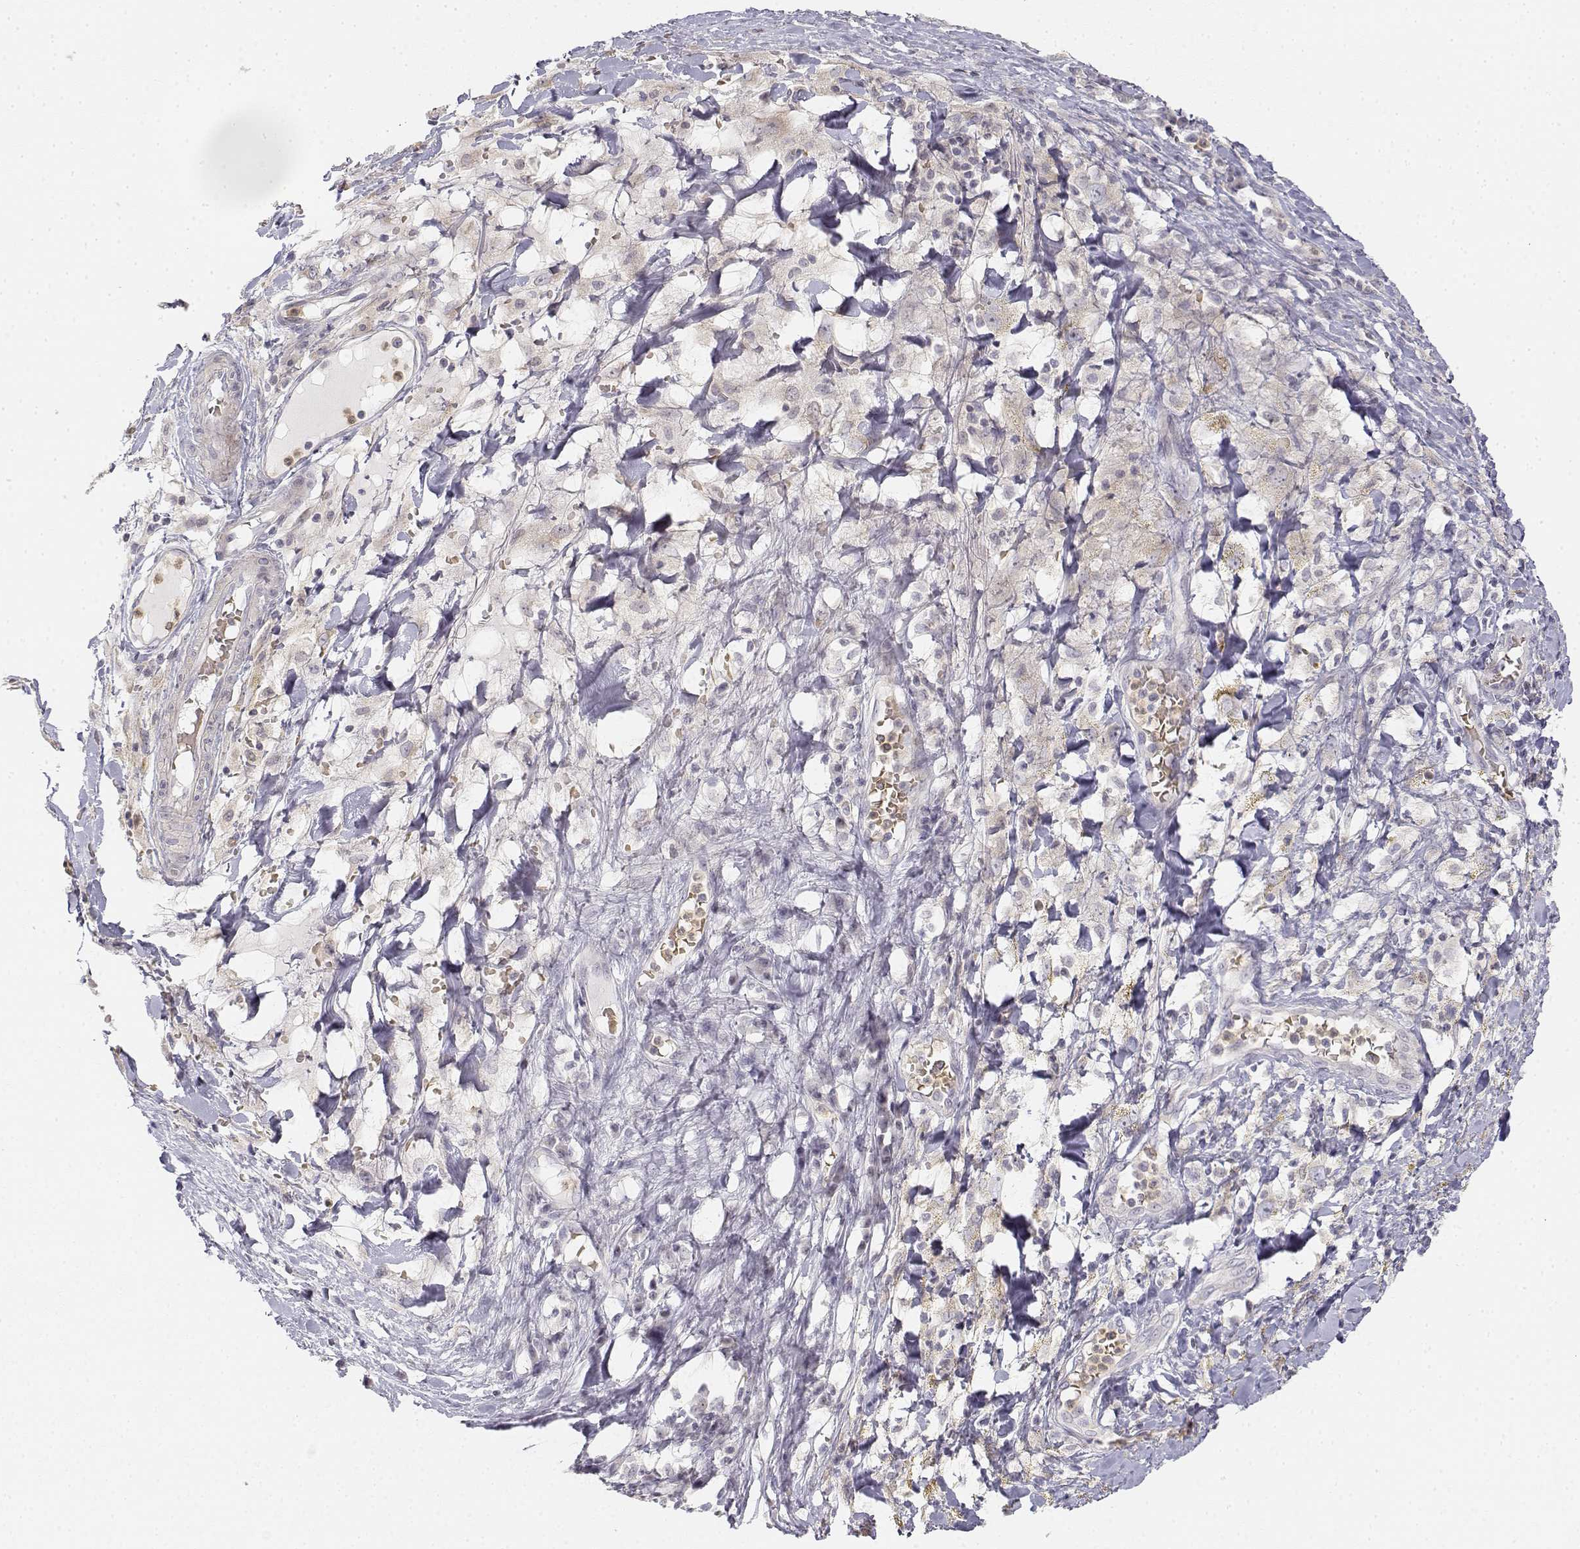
{"staining": {"intensity": "negative", "quantity": "none", "location": "none"}, "tissue": "melanoma", "cell_type": "Tumor cells", "image_type": "cancer", "snomed": [{"axis": "morphology", "description": "Malignant melanoma, NOS"}, {"axis": "topography", "description": "Skin"}], "caption": "DAB immunohistochemical staining of malignant melanoma reveals no significant staining in tumor cells. Brightfield microscopy of IHC stained with DAB (3,3'-diaminobenzidine) (brown) and hematoxylin (blue), captured at high magnification.", "gene": "GLIPR1L2", "patient": {"sex": "female", "age": 91}}